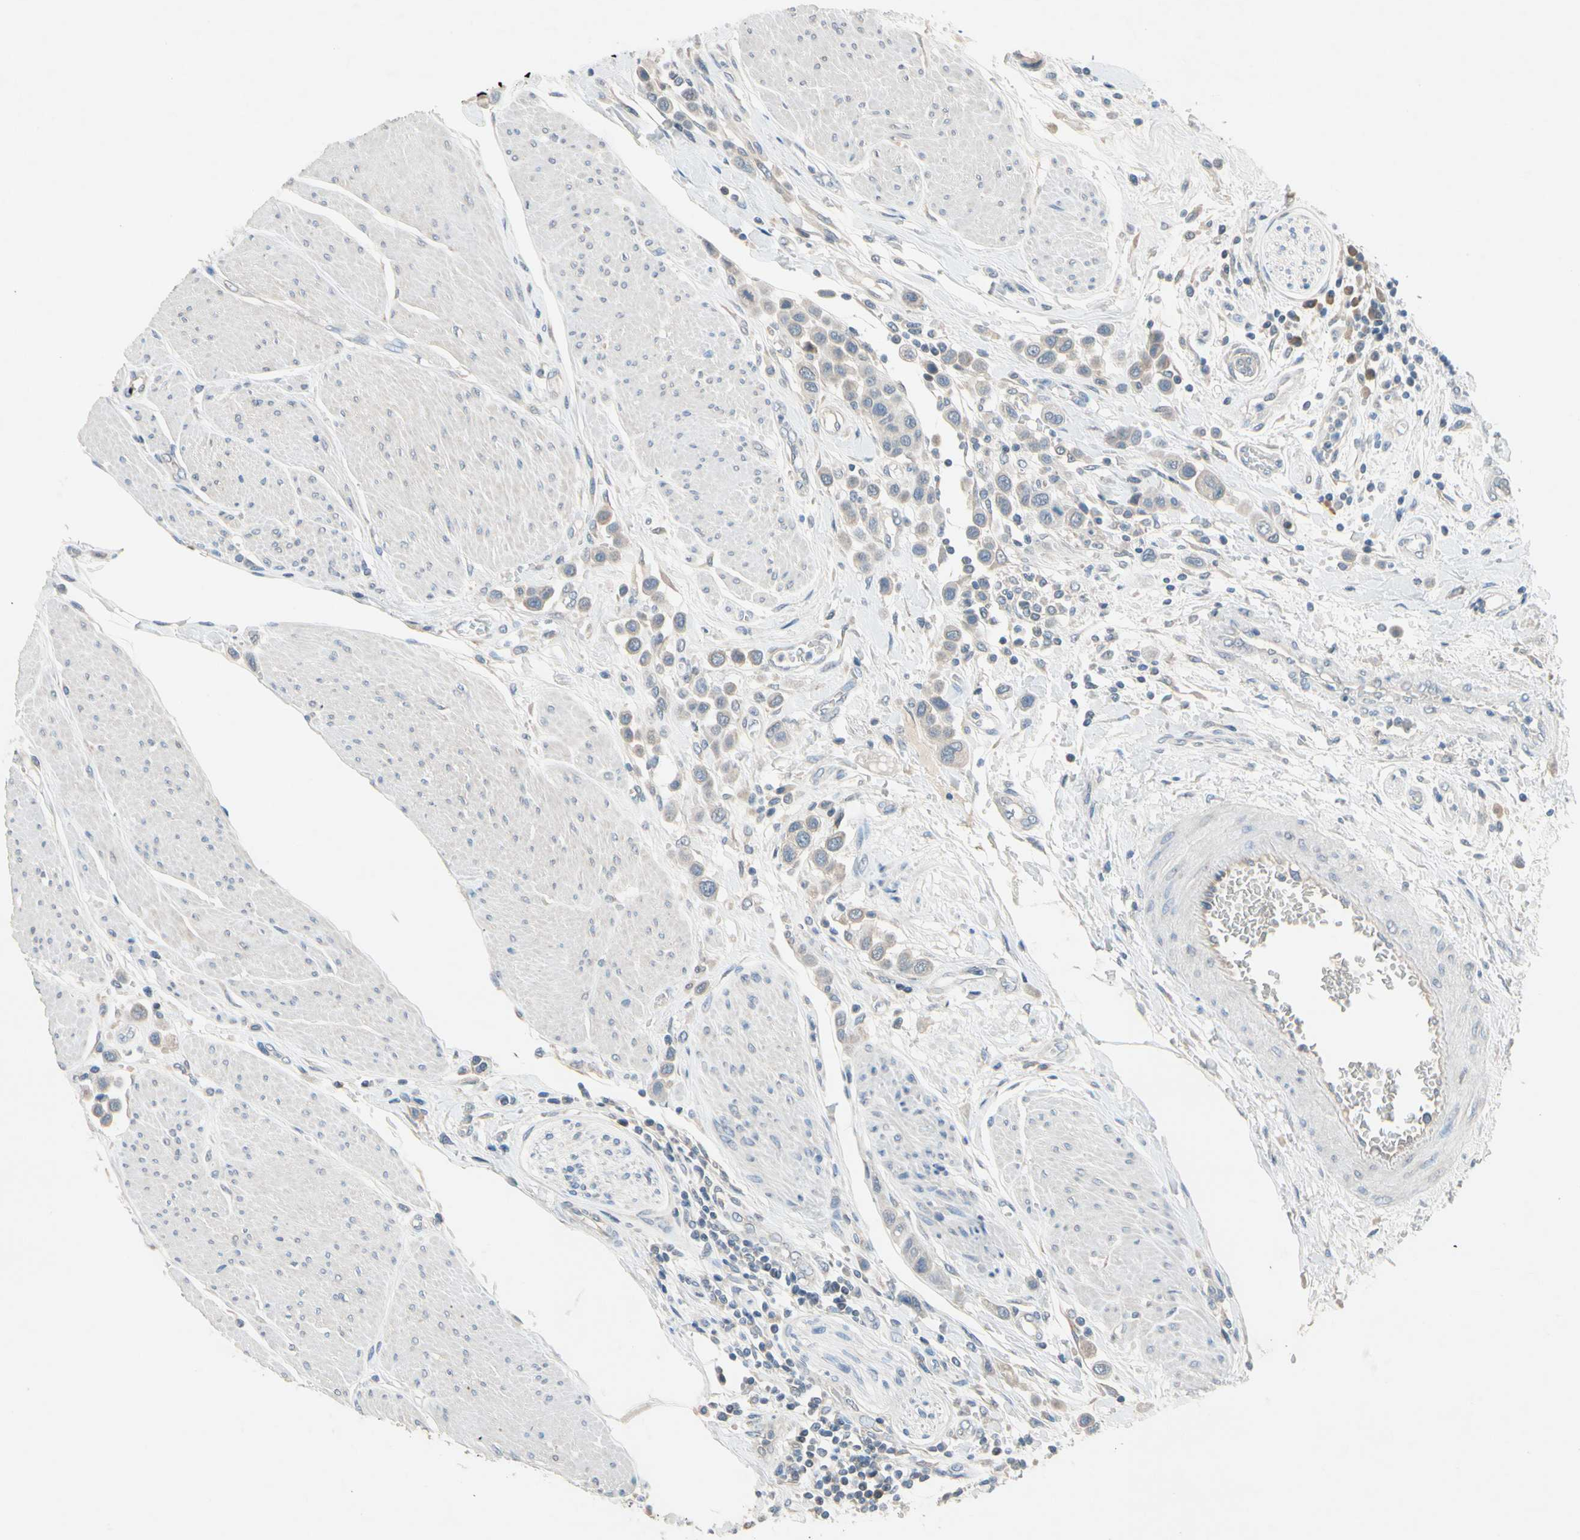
{"staining": {"intensity": "weak", "quantity": "25%-75%", "location": "cytoplasmic/membranous"}, "tissue": "urothelial cancer", "cell_type": "Tumor cells", "image_type": "cancer", "snomed": [{"axis": "morphology", "description": "Urothelial carcinoma, High grade"}, {"axis": "topography", "description": "Urinary bladder"}], "caption": "DAB immunohistochemical staining of human urothelial carcinoma (high-grade) shows weak cytoplasmic/membranous protein expression in approximately 25%-75% of tumor cells. (Stains: DAB (3,3'-diaminobenzidine) in brown, nuclei in blue, Microscopy: brightfield microscopy at high magnification).", "gene": "PIP5K1B", "patient": {"sex": "male", "age": 50}}